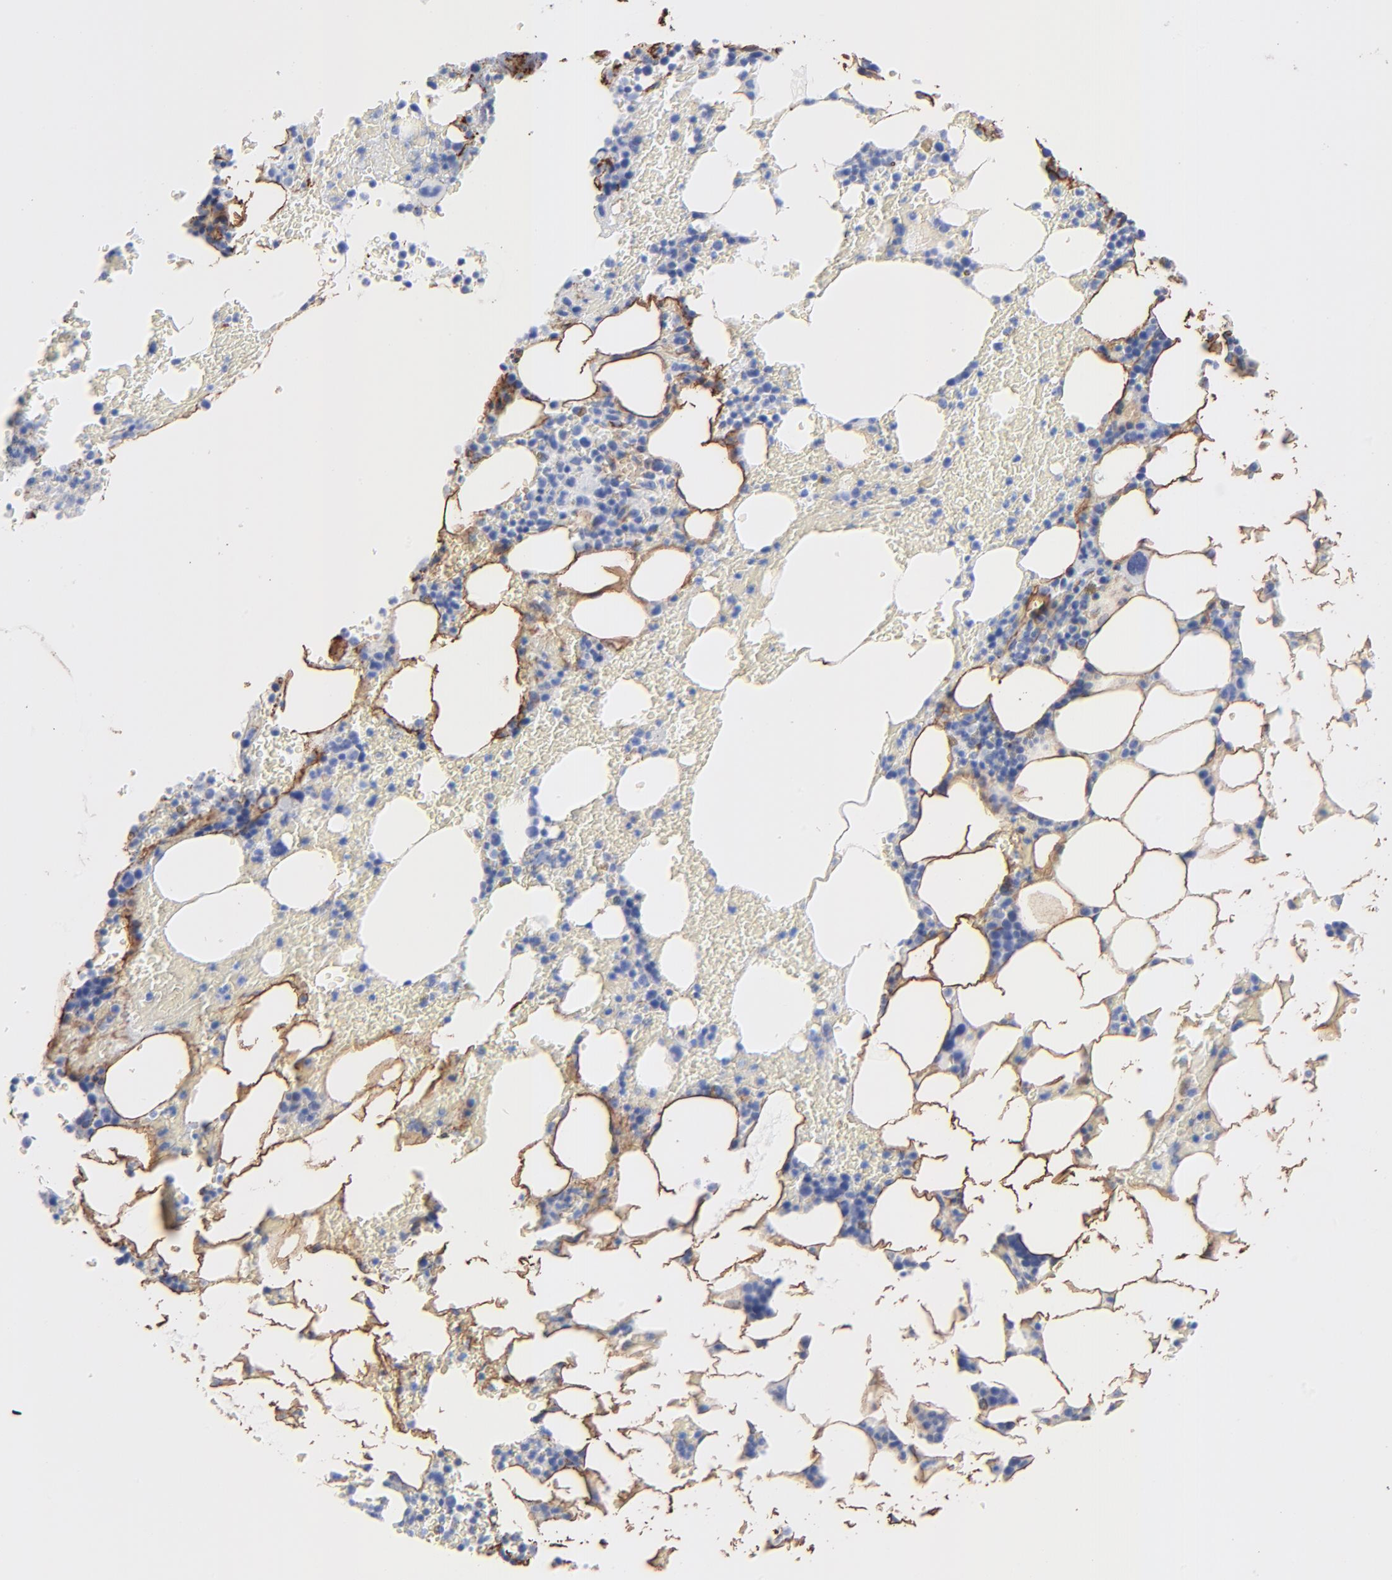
{"staining": {"intensity": "negative", "quantity": "none", "location": "none"}, "tissue": "bone marrow", "cell_type": "Hematopoietic cells", "image_type": "normal", "snomed": [{"axis": "morphology", "description": "Normal tissue, NOS"}, {"axis": "topography", "description": "Bone marrow"}], "caption": "Immunohistochemistry (IHC) of unremarkable bone marrow shows no expression in hematopoietic cells.", "gene": "CAV1", "patient": {"sex": "female", "age": 73}}